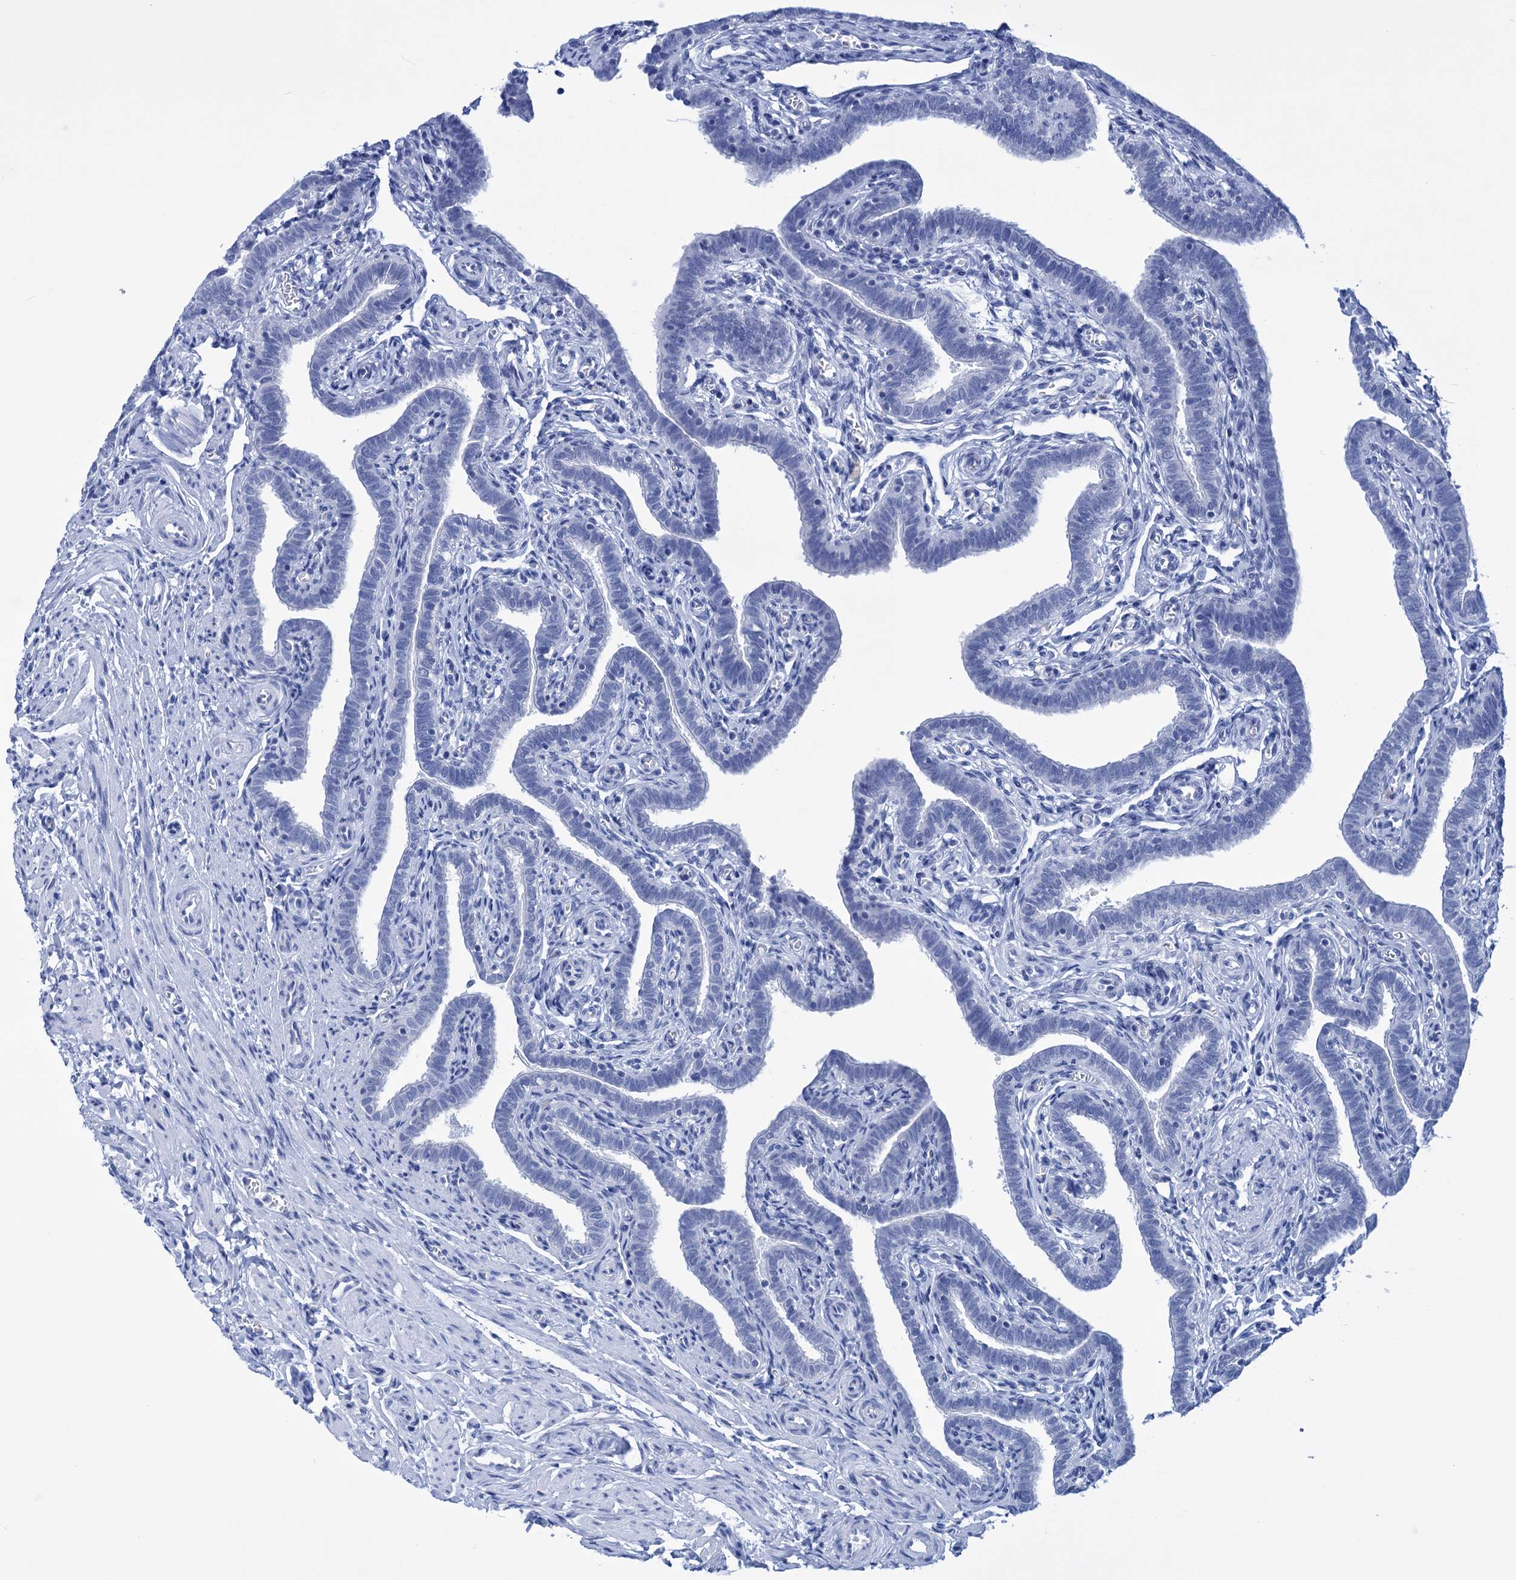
{"staining": {"intensity": "negative", "quantity": "none", "location": "none"}, "tissue": "fallopian tube", "cell_type": "Glandular cells", "image_type": "normal", "snomed": [{"axis": "morphology", "description": "Normal tissue, NOS"}, {"axis": "topography", "description": "Fallopian tube"}], "caption": "The image displays no staining of glandular cells in benign fallopian tube. (Brightfield microscopy of DAB IHC at high magnification).", "gene": "FBXW12", "patient": {"sex": "female", "age": 36}}